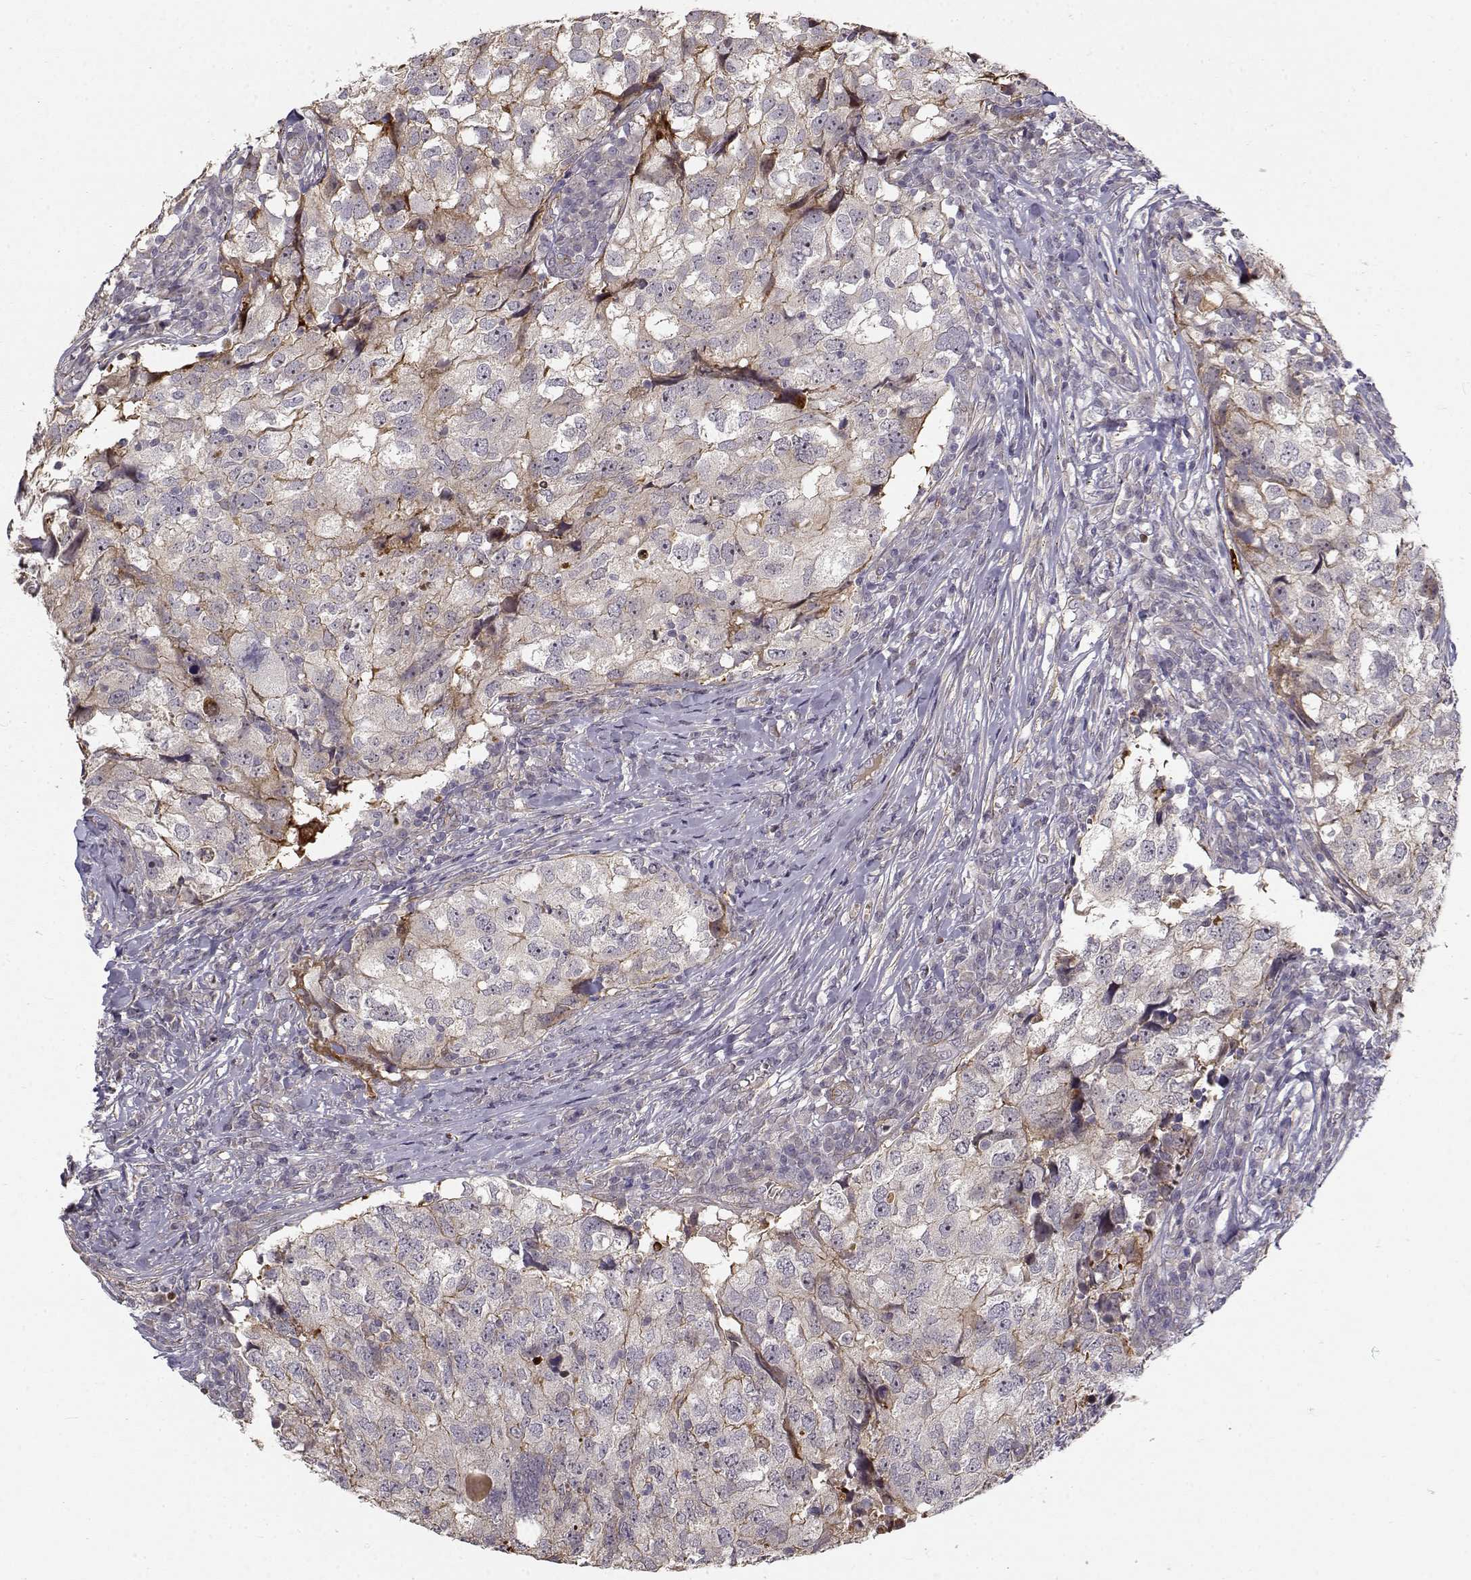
{"staining": {"intensity": "negative", "quantity": "none", "location": "none"}, "tissue": "breast cancer", "cell_type": "Tumor cells", "image_type": "cancer", "snomed": [{"axis": "morphology", "description": "Duct carcinoma"}, {"axis": "topography", "description": "Breast"}], "caption": "Human breast cancer stained for a protein using immunohistochemistry (IHC) demonstrates no staining in tumor cells.", "gene": "RGS9BP", "patient": {"sex": "female", "age": 30}}